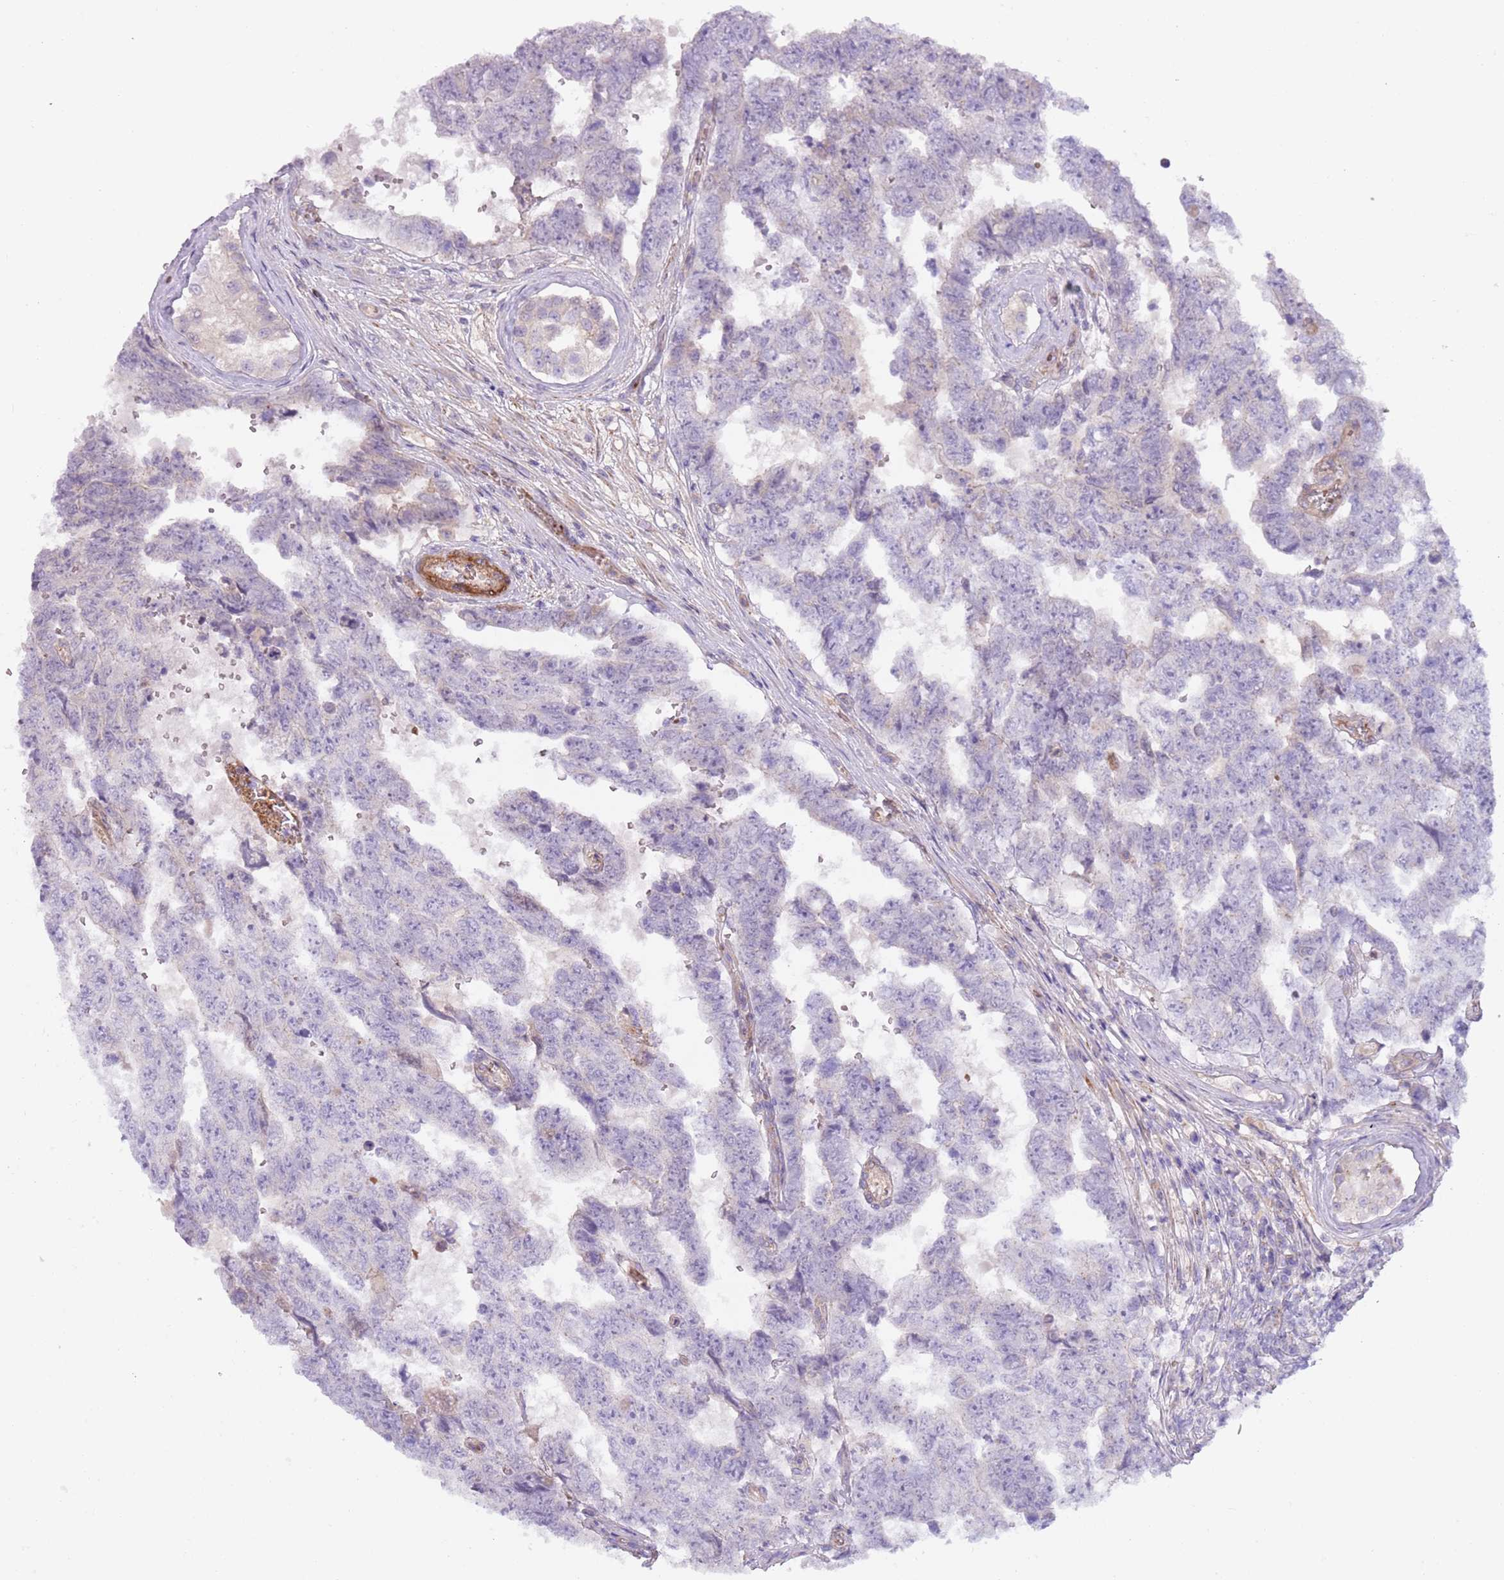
{"staining": {"intensity": "negative", "quantity": "none", "location": "none"}, "tissue": "testis cancer", "cell_type": "Tumor cells", "image_type": "cancer", "snomed": [{"axis": "morphology", "description": "Normal tissue, NOS"}, {"axis": "morphology", "description": "Carcinoma, Embryonal, NOS"}, {"axis": "topography", "description": "Testis"}, {"axis": "topography", "description": "Epididymis"}], "caption": "Protein analysis of testis cancer exhibits no significant staining in tumor cells.", "gene": "TINAGL1", "patient": {"sex": "male", "age": 25}}